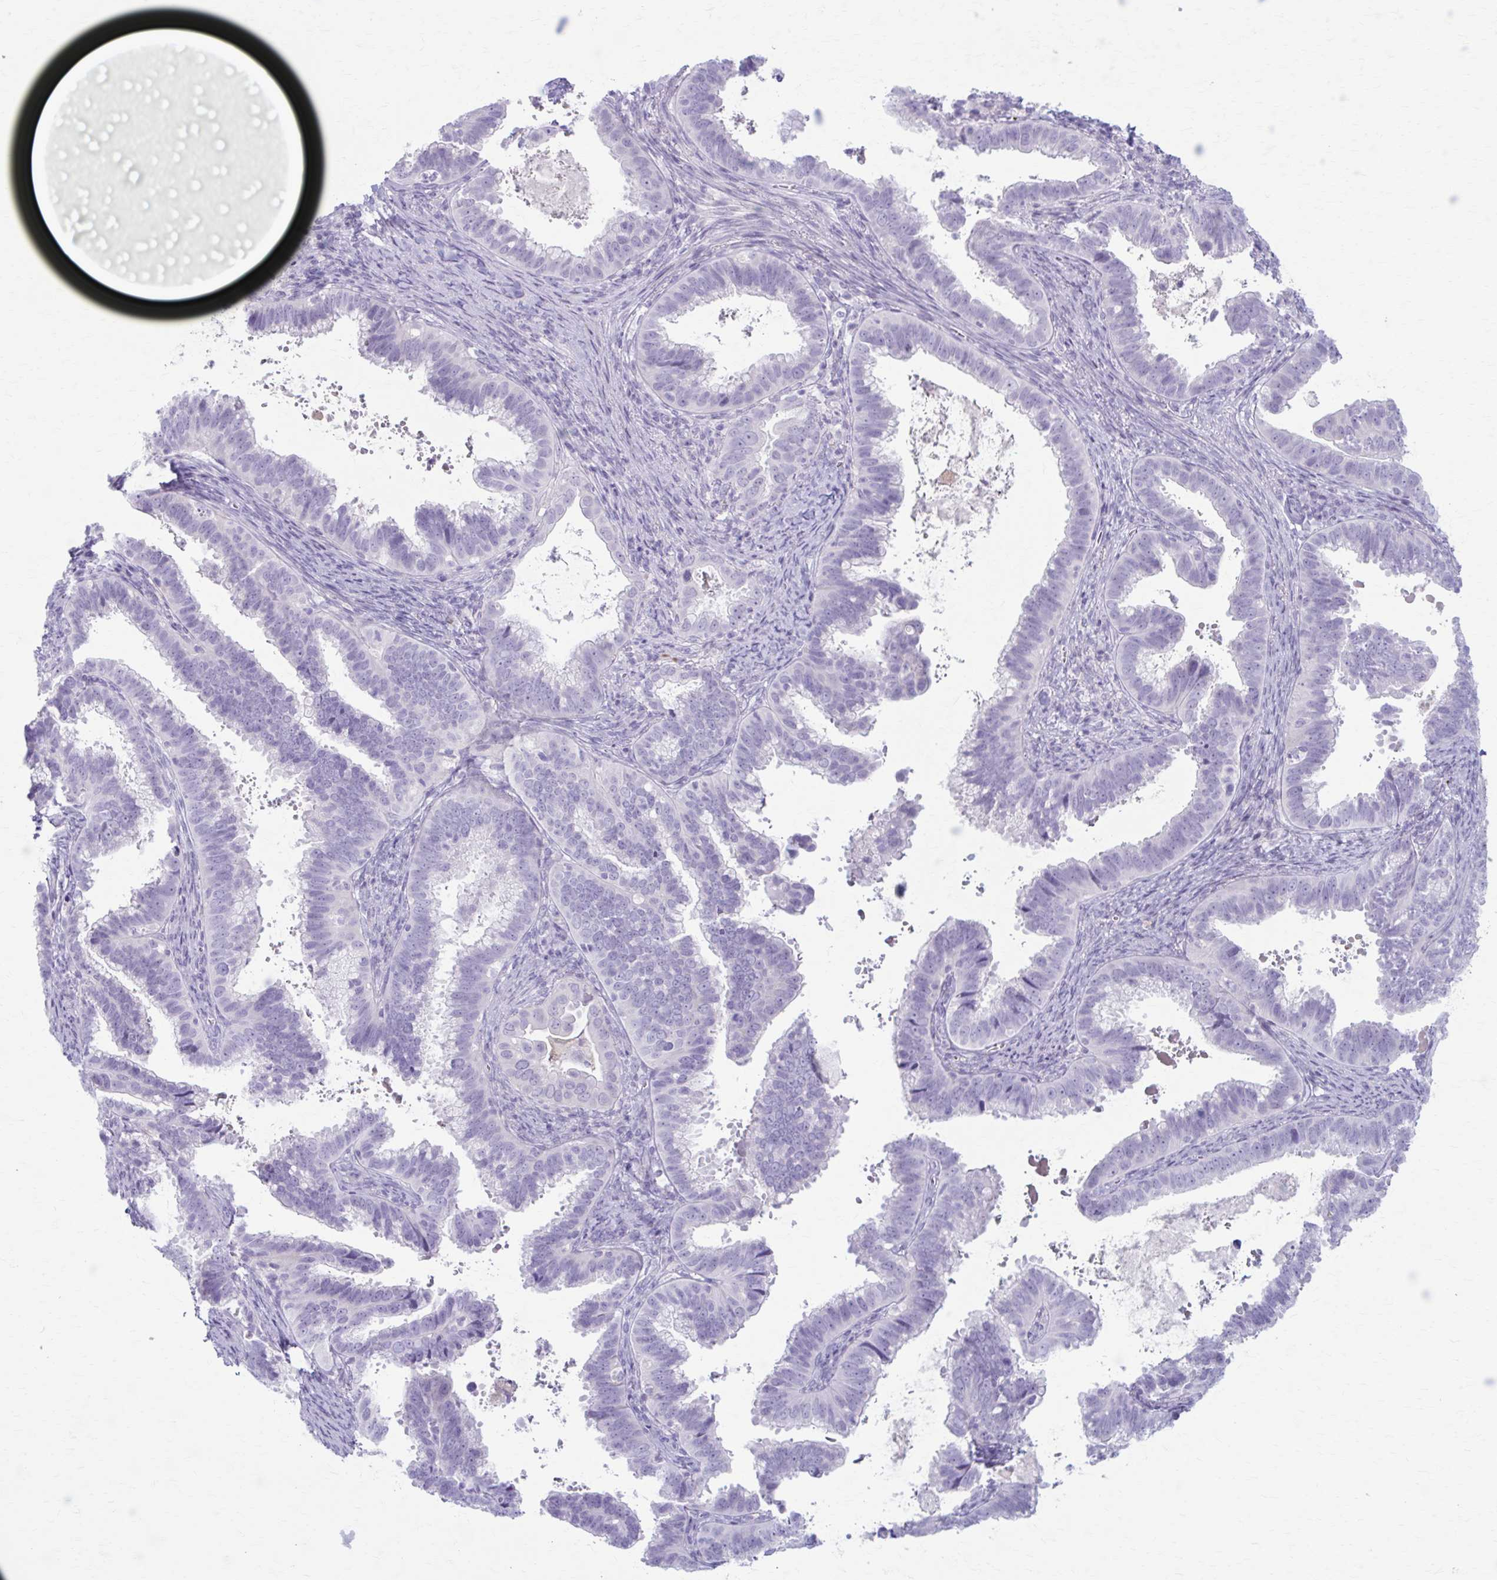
{"staining": {"intensity": "negative", "quantity": "none", "location": "none"}, "tissue": "cervical cancer", "cell_type": "Tumor cells", "image_type": "cancer", "snomed": [{"axis": "morphology", "description": "Adenocarcinoma, NOS"}, {"axis": "topography", "description": "Cervix"}], "caption": "Human cervical cancer (adenocarcinoma) stained for a protein using immunohistochemistry reveals no staining in tumor cells.", "gene": "LDLRAP1", "patient": {"sex": "female", "age": 61}}